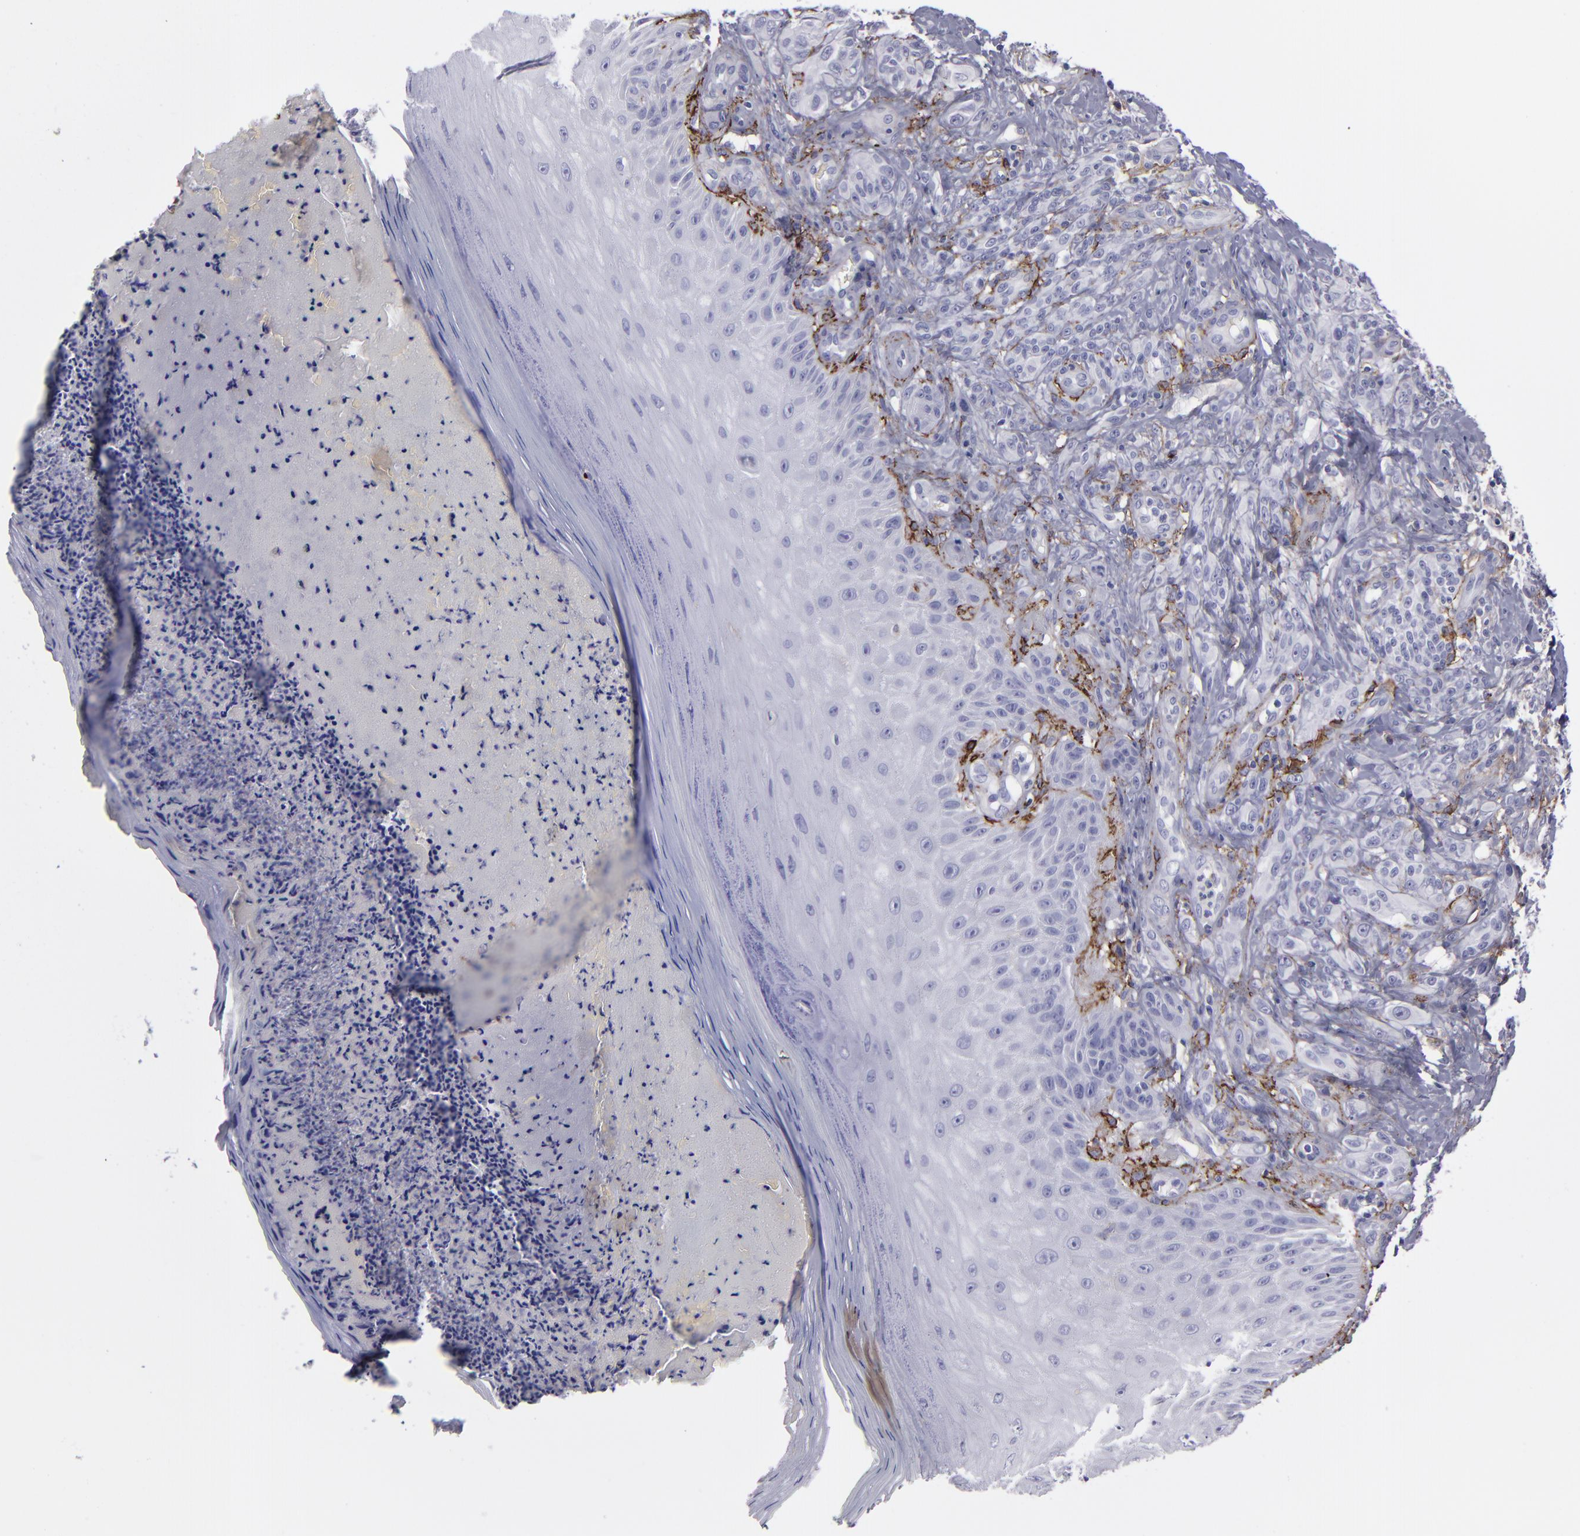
{"staining": {"intensity": "negative", "quantity": "none", "location": "none"}, "tissue": "melanoma", "cell_type": "Tumor cells", "image_type": "cancer", "snomed": [{"axis": "morphology", "description": "Malignant melanoma, NOS"}, {"axis": "topography", "description": "Skin"}], "caption": "Immunohistochemical staining of human melanoma shows no significant staining in tumor cells.", "gene": "ANPEP", "patient": {"sex": "male", "age": 57}}